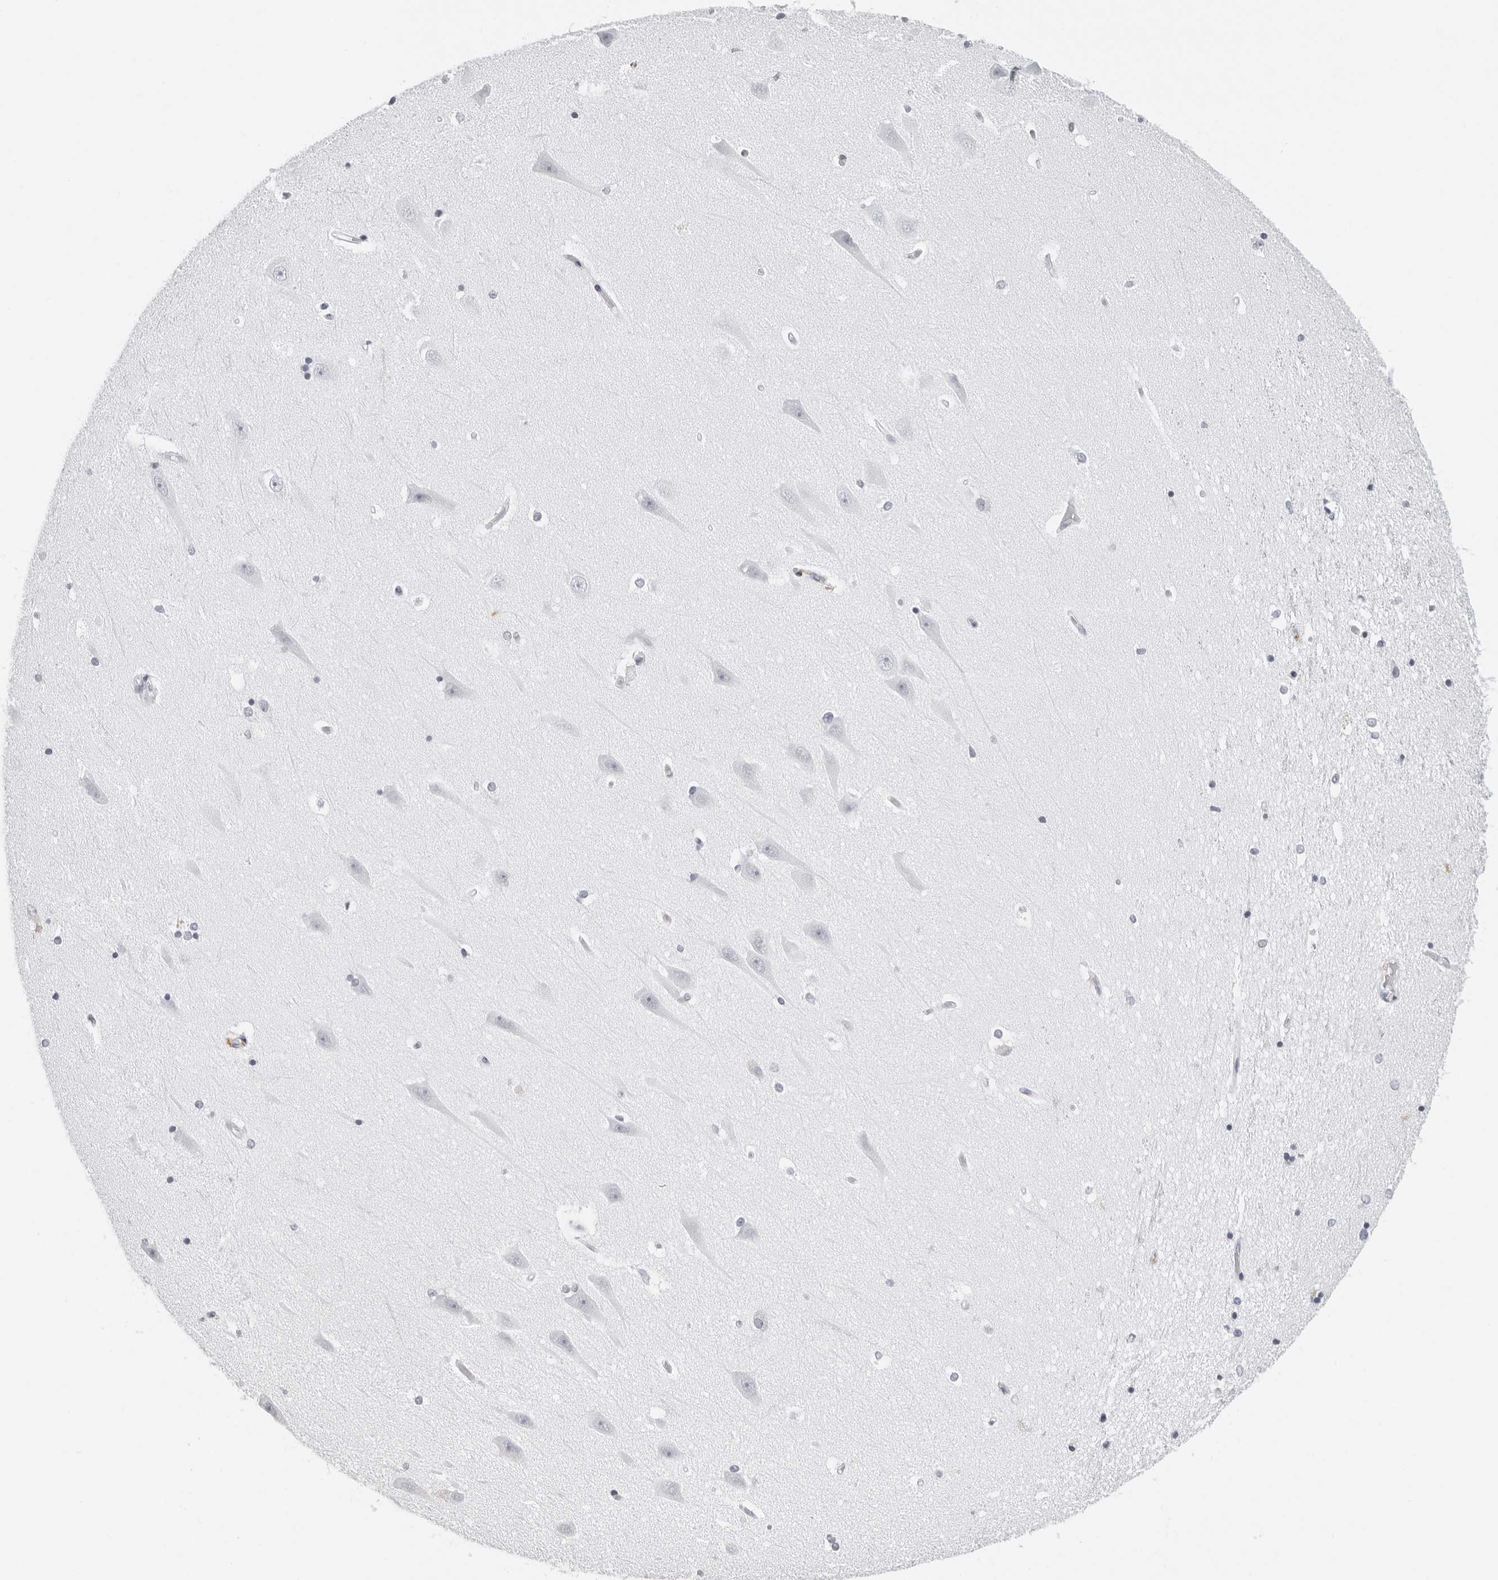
{"staining": {"intensity": "negative", "quantity": "none", "location": "none"}, "tissue": "hippocampus", "cell_type": "Glial cells", "image_type": "normal", "snomed": [{"axis": "morphology", "description": "Normal tissue, NOS"}, {"axis": "topography", "description": "Hippocampus"}], "caption": "High power microscopy histopathology image of an immunohistochemistry (IHC) image of unremarkable hippocampus, revealing no significant positivity in glial cells. (DAB (3,3'-diaminobenzidine) IHC, high magnification).", "gene": "FLG2", "patient": {"sex": "male", "age": 45}}